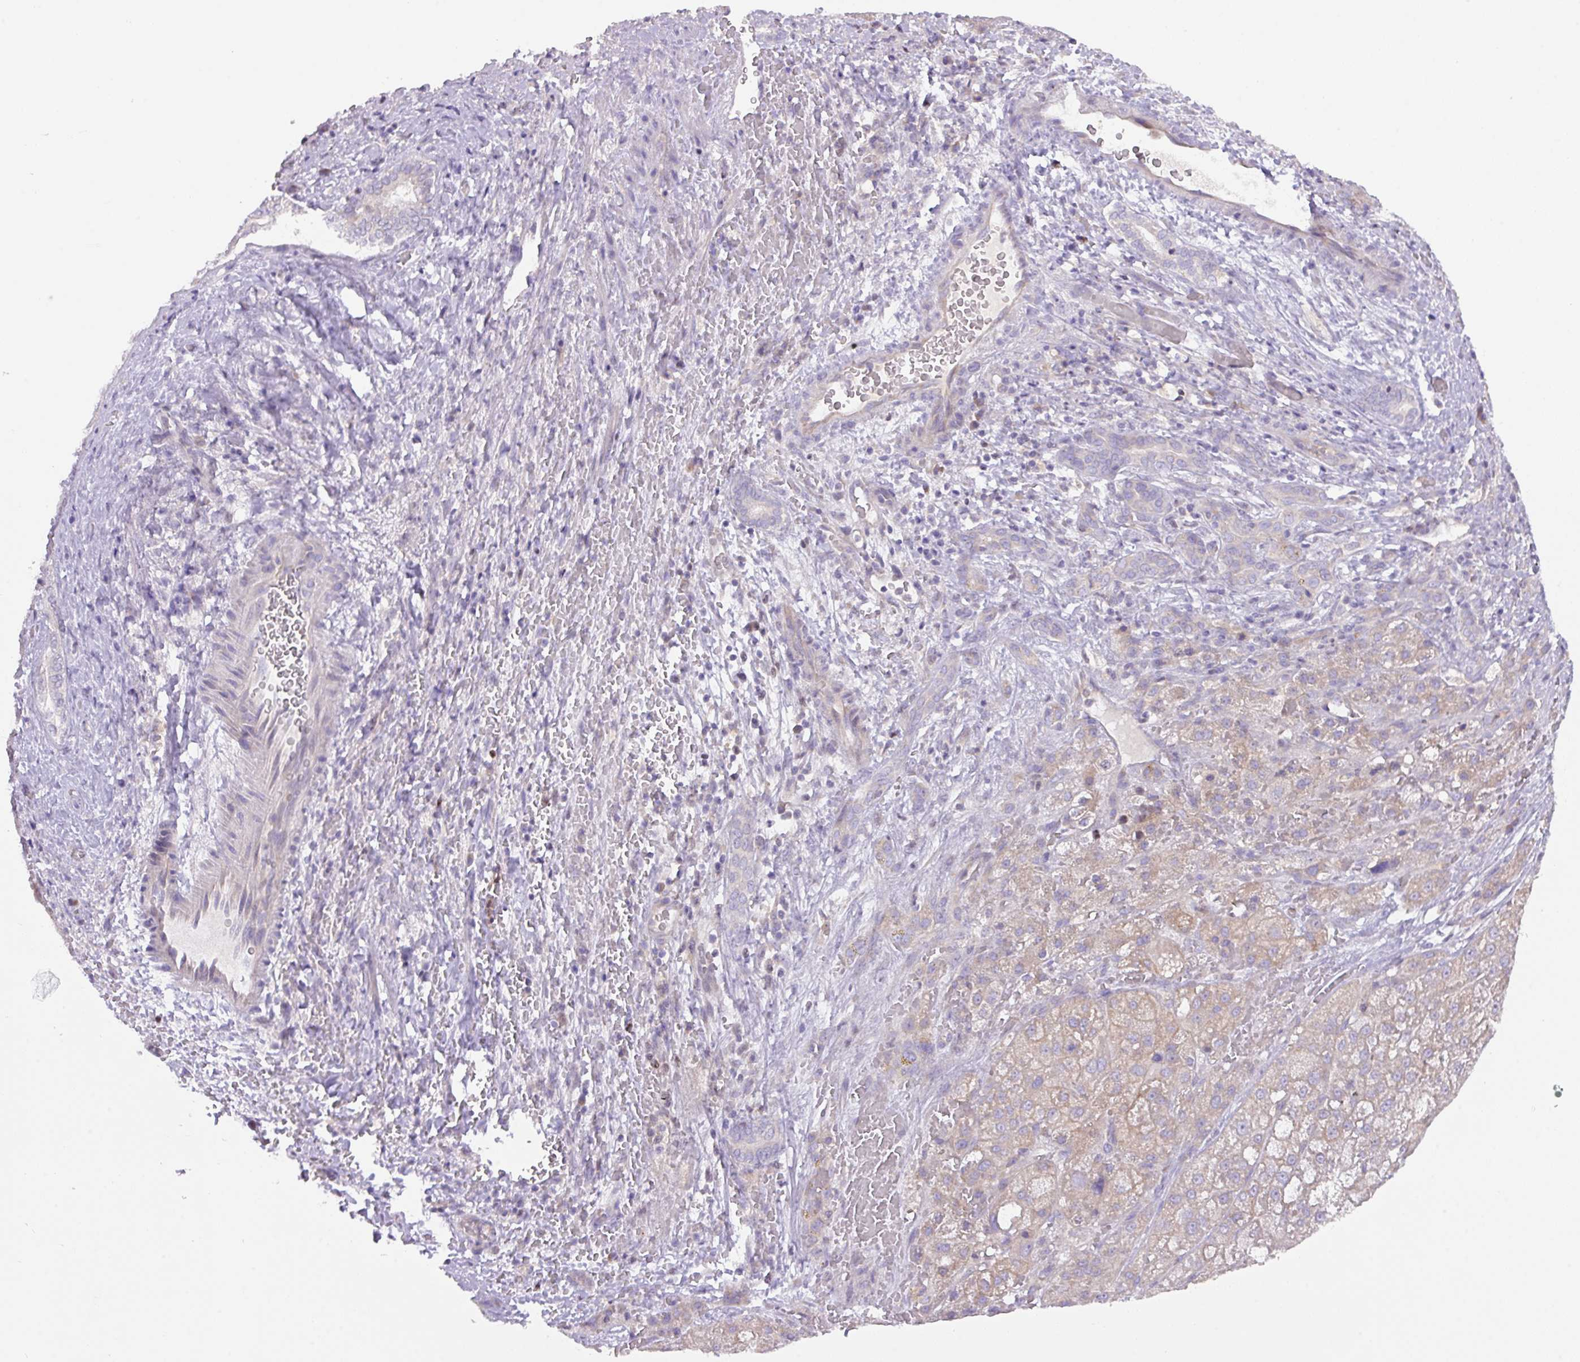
{"staining": {"intensity": "weak", "quantity": "<25%", "location": "cytoplasmic/membranous"}, "tissue": "liver cancer", "cell_type": "Tumor cells", "image_type": "cancer", "snomed": [{"axis": "morphology", "description": "Carcinoma, Hepatocellular, NOS"}, {"axis": "topography", "description": "Liver"}], "caption": "A photomicrograph of human liver cancer is negative for staining in tumor cells.", "gene": "ZNF394", "patient": {"sex": "male", "age": 57}}